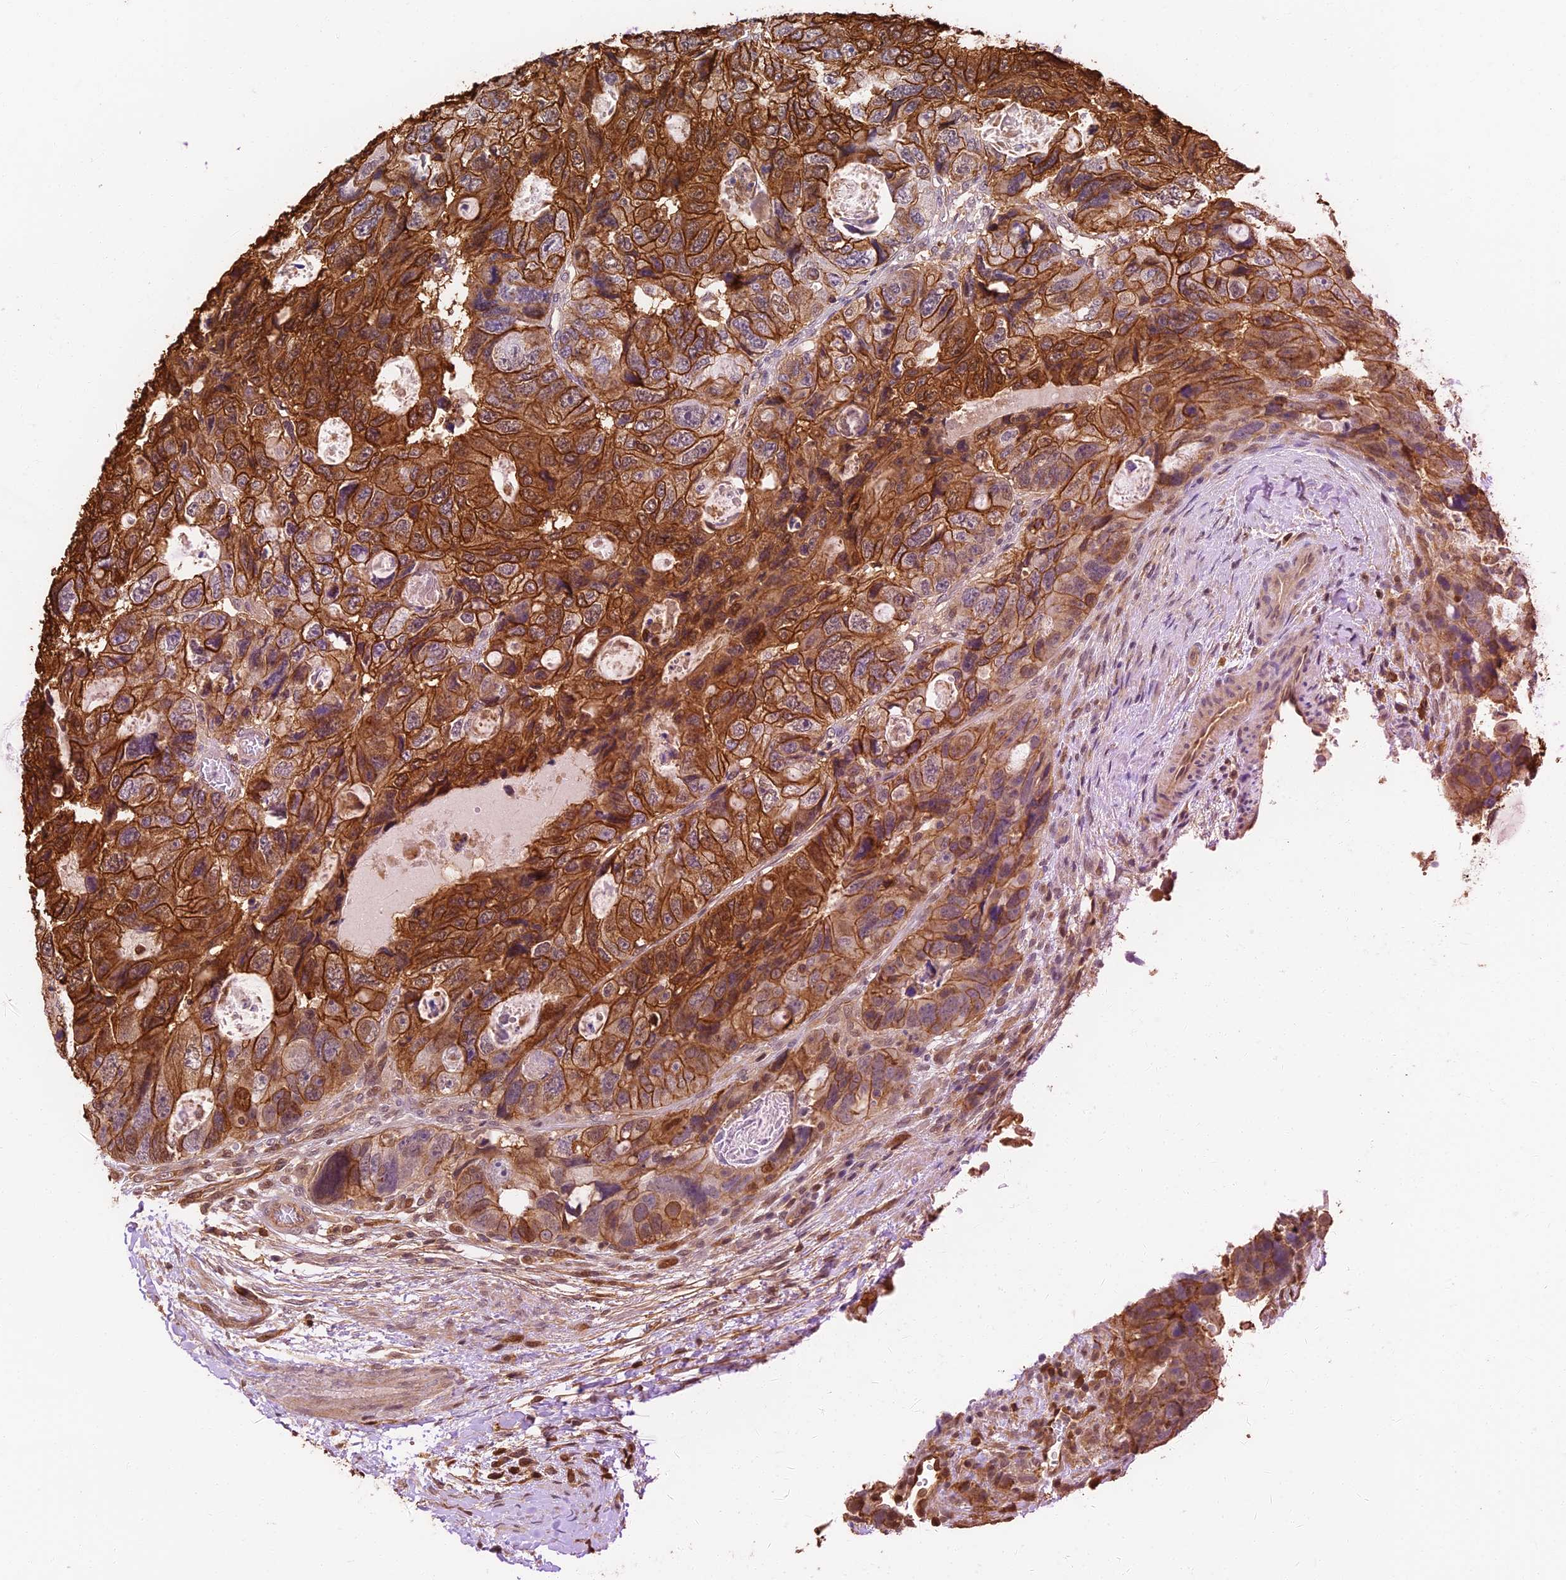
{"staining": {"intensity": "strong", "quantity": ">75%", "location": "cytoplasmic/membranous"}, "tissue": "colorectal cancer", "cell_type": "Tumor cells", "image_type": "cancer", "snomed": [{"axis": "morphology", "description": "Adenocarcinoma, NOS"}, {"axis": "topography", "description": "Rectum"}], "caption": "Immunohistochemistry (DAB) staining of colorectal cancer (adenocarcinoma) exhibits strong cytoplasmic/membranous protein staining in about >75% of tumor cells.", "gene": "LRRN3", "patient": {"sex": "male", "age": 59}}